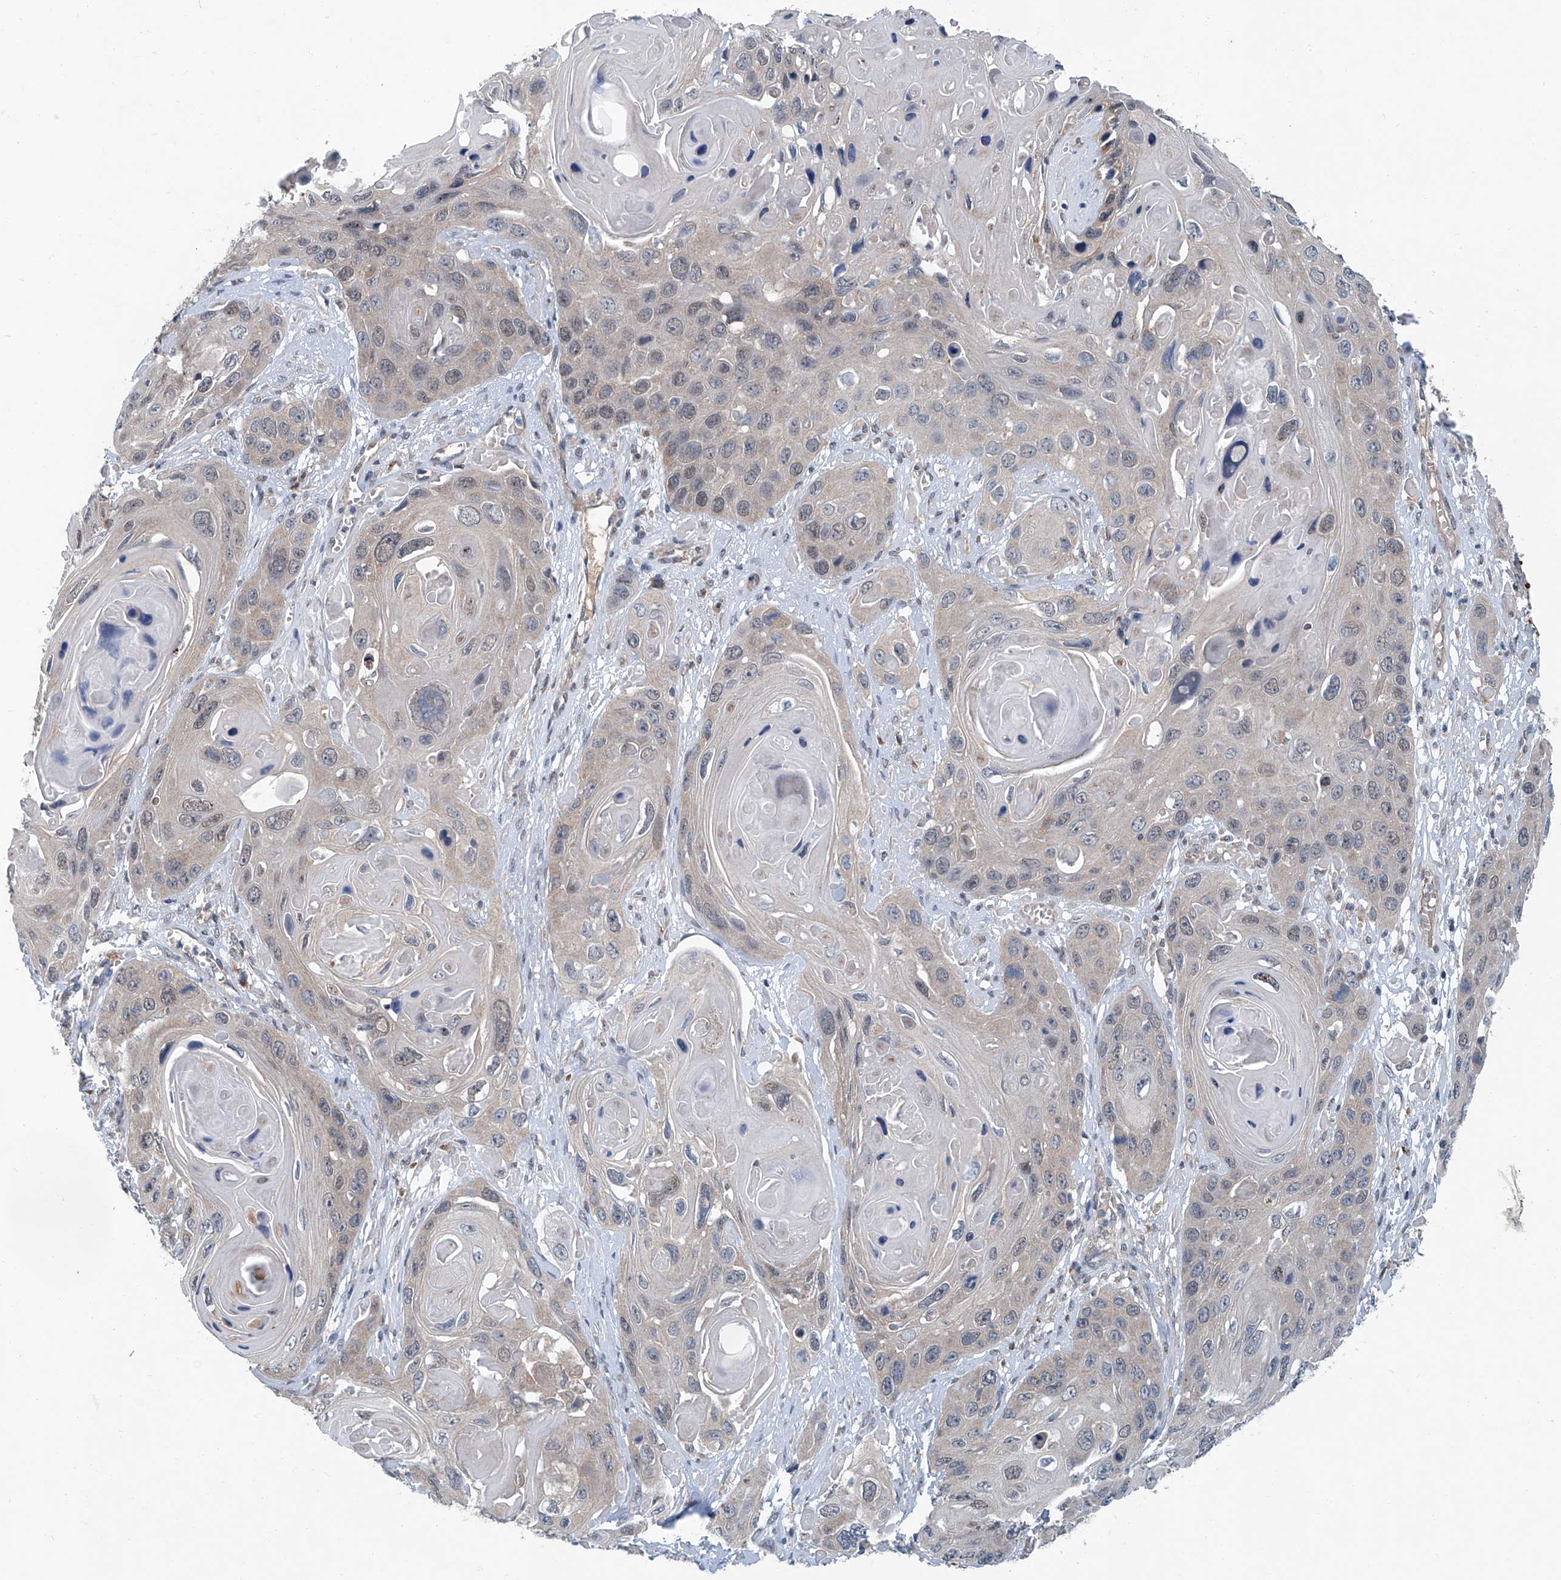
{"staining": {"intensity": "weak", "quantity": "<25%", "location": "cytoplasmic/membranous"}, "tissue": "skin cancer", "cell_type": "Tumor cells", "image_type": "cancer", "snomed": [{"axis": "morphology", "description": "Squamous cell carcinoma, NOS"}, {"axis": "topography", "description": "Skin"}], "caption": "High magnification brightfield microscopy of skin cancer (squamous cell carcinoma) stained with DAB (brown) and counterstained with hematoxylin (blue): tumor cells show no significant staining.", "gene": "CLK1", "patient": {"sex": "male", "age": 55}}